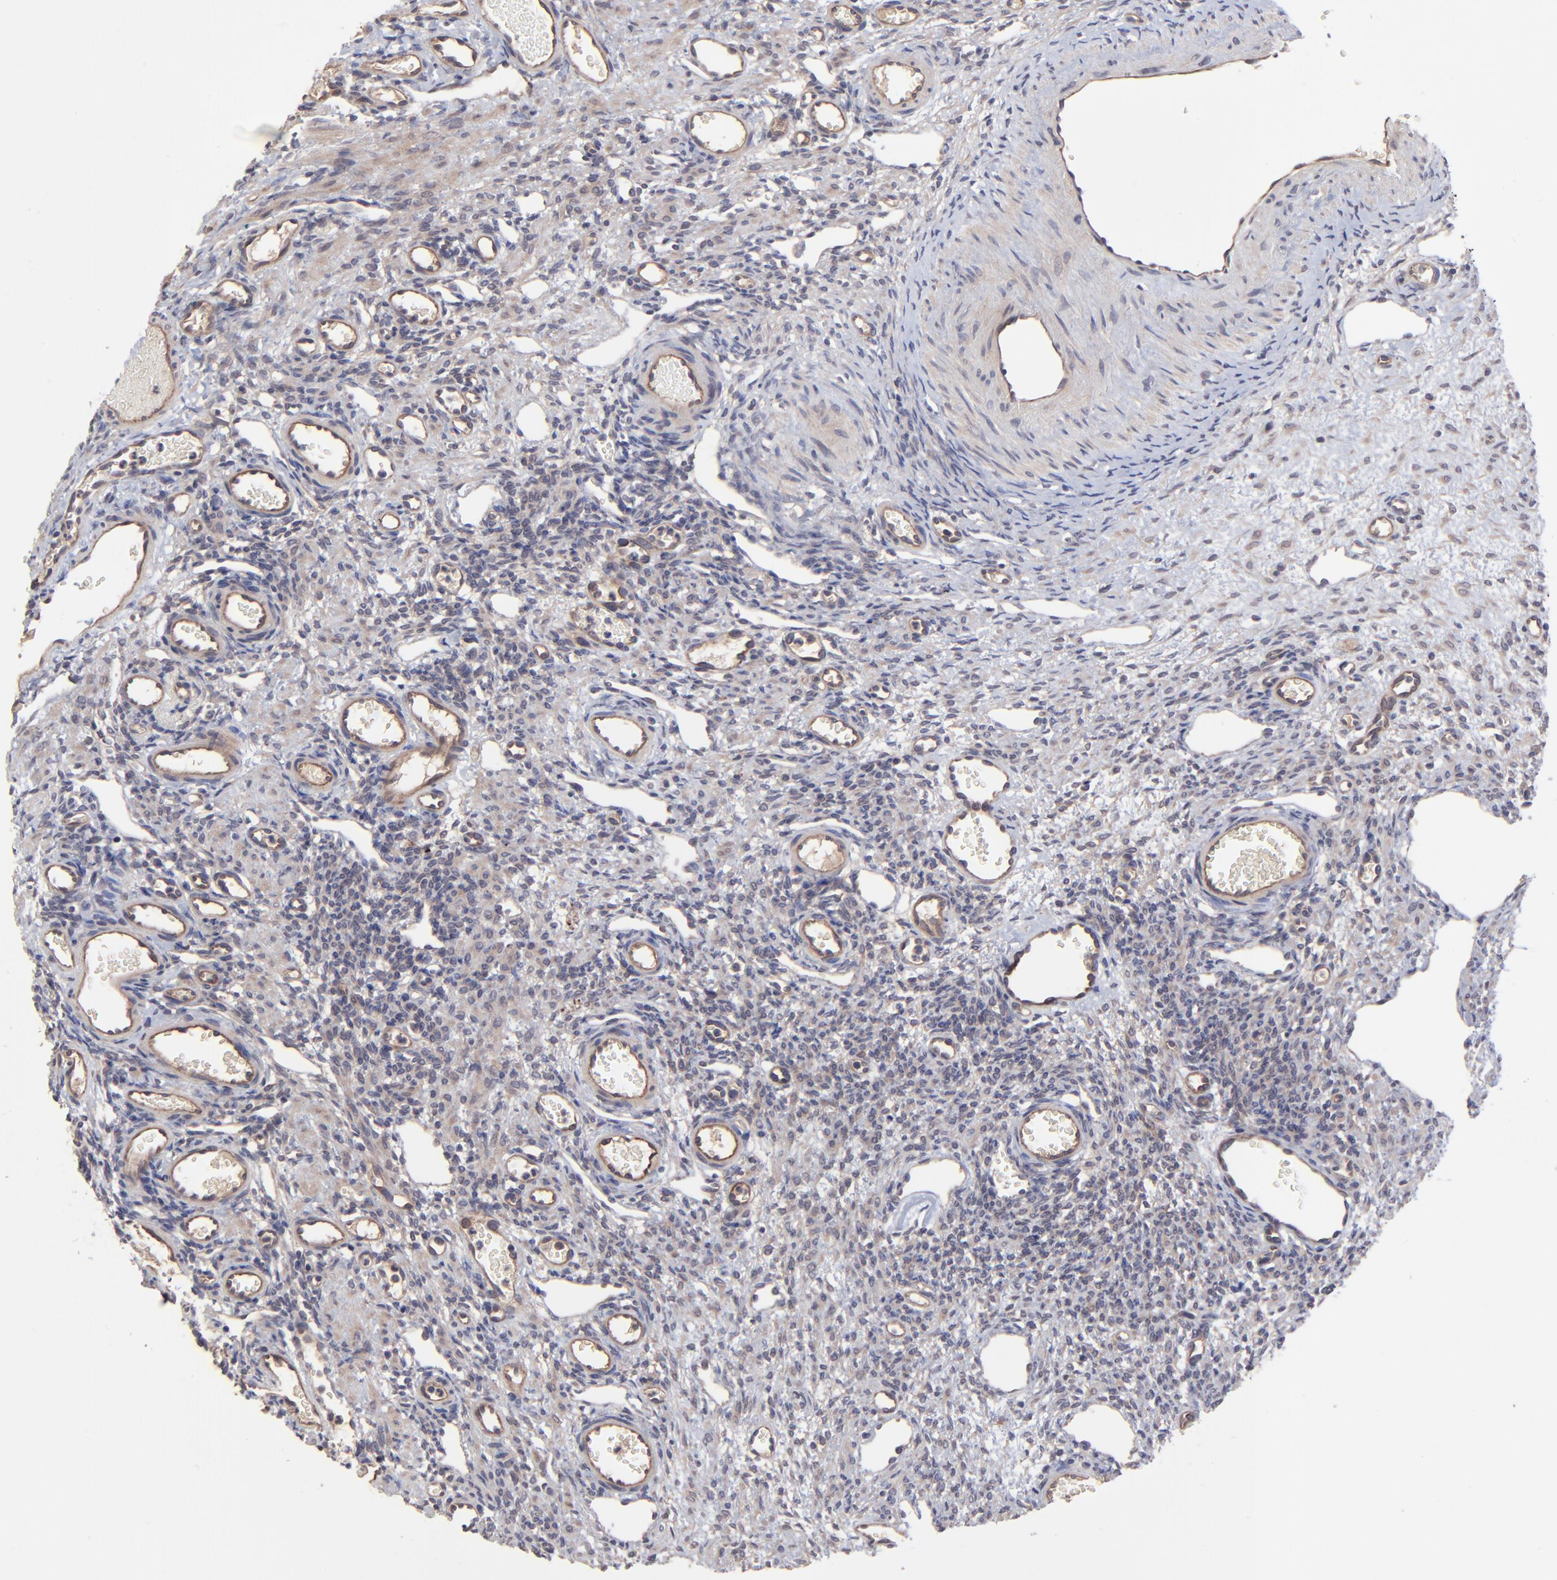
{"staining": {"intensity": "moderate", "quantity": ">75%", "location": "cytoplasmic/membranous"}, "tissue": "ovary", "cell_type": "Follicle cells", "image_type": "normal", "snomed": [{"axis": "morphology", "description": "Normal tissue, NOS"}, {"axis": "topography", "description": "Ovary"}], "caption": "Protein positivity by immunohistochemistry (IHC) shows moderate cytoplasmic/membranous staining in approximately >75% of follicle cells in unremarkable ovary. (DAB (3,3'-diaminobenzidine) IHC with brightfield microscopy, high magnification).", "gene": "ZNF780A", "patient": {"sex": "female", "age": 33}}